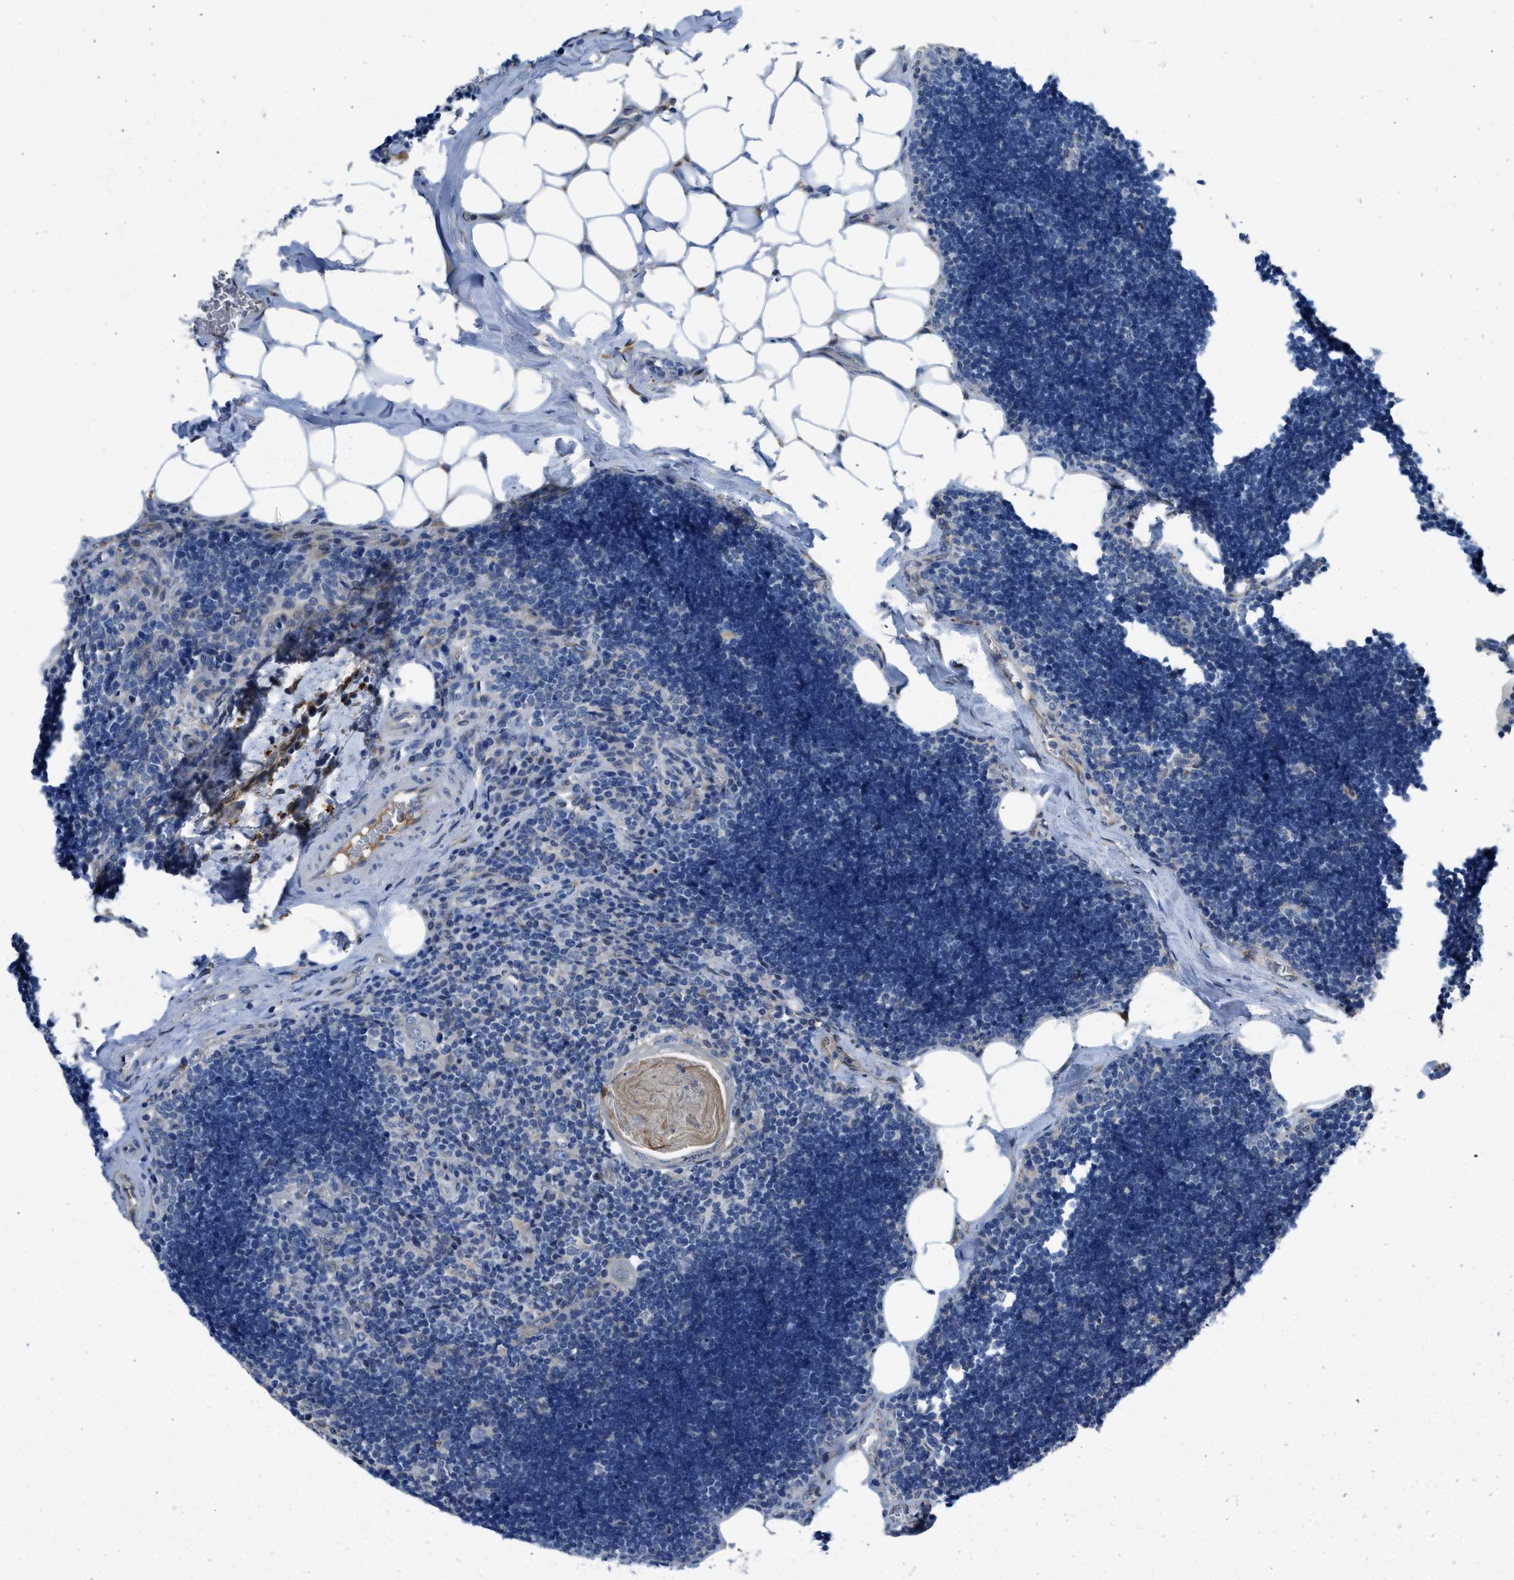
{"staining": {"intensity": "weak", "quantity": "<25%", "location": "cytoplasmic/membranous"}, "tissue": "lymph node", "cell_type": "Germinal center cells", "image_type": "normal", "snomed": [{"axis": "morphology", "description": "Normal tissue, NOS"}, {"axis": "topography", "description": "Lymph node"}], "caption": "Immunohistochemical staining of normal human lymph node shows no significant expression in germinal center cells.", "gene": "GGCX", "patient": {"sex": "male", "age": 33}}